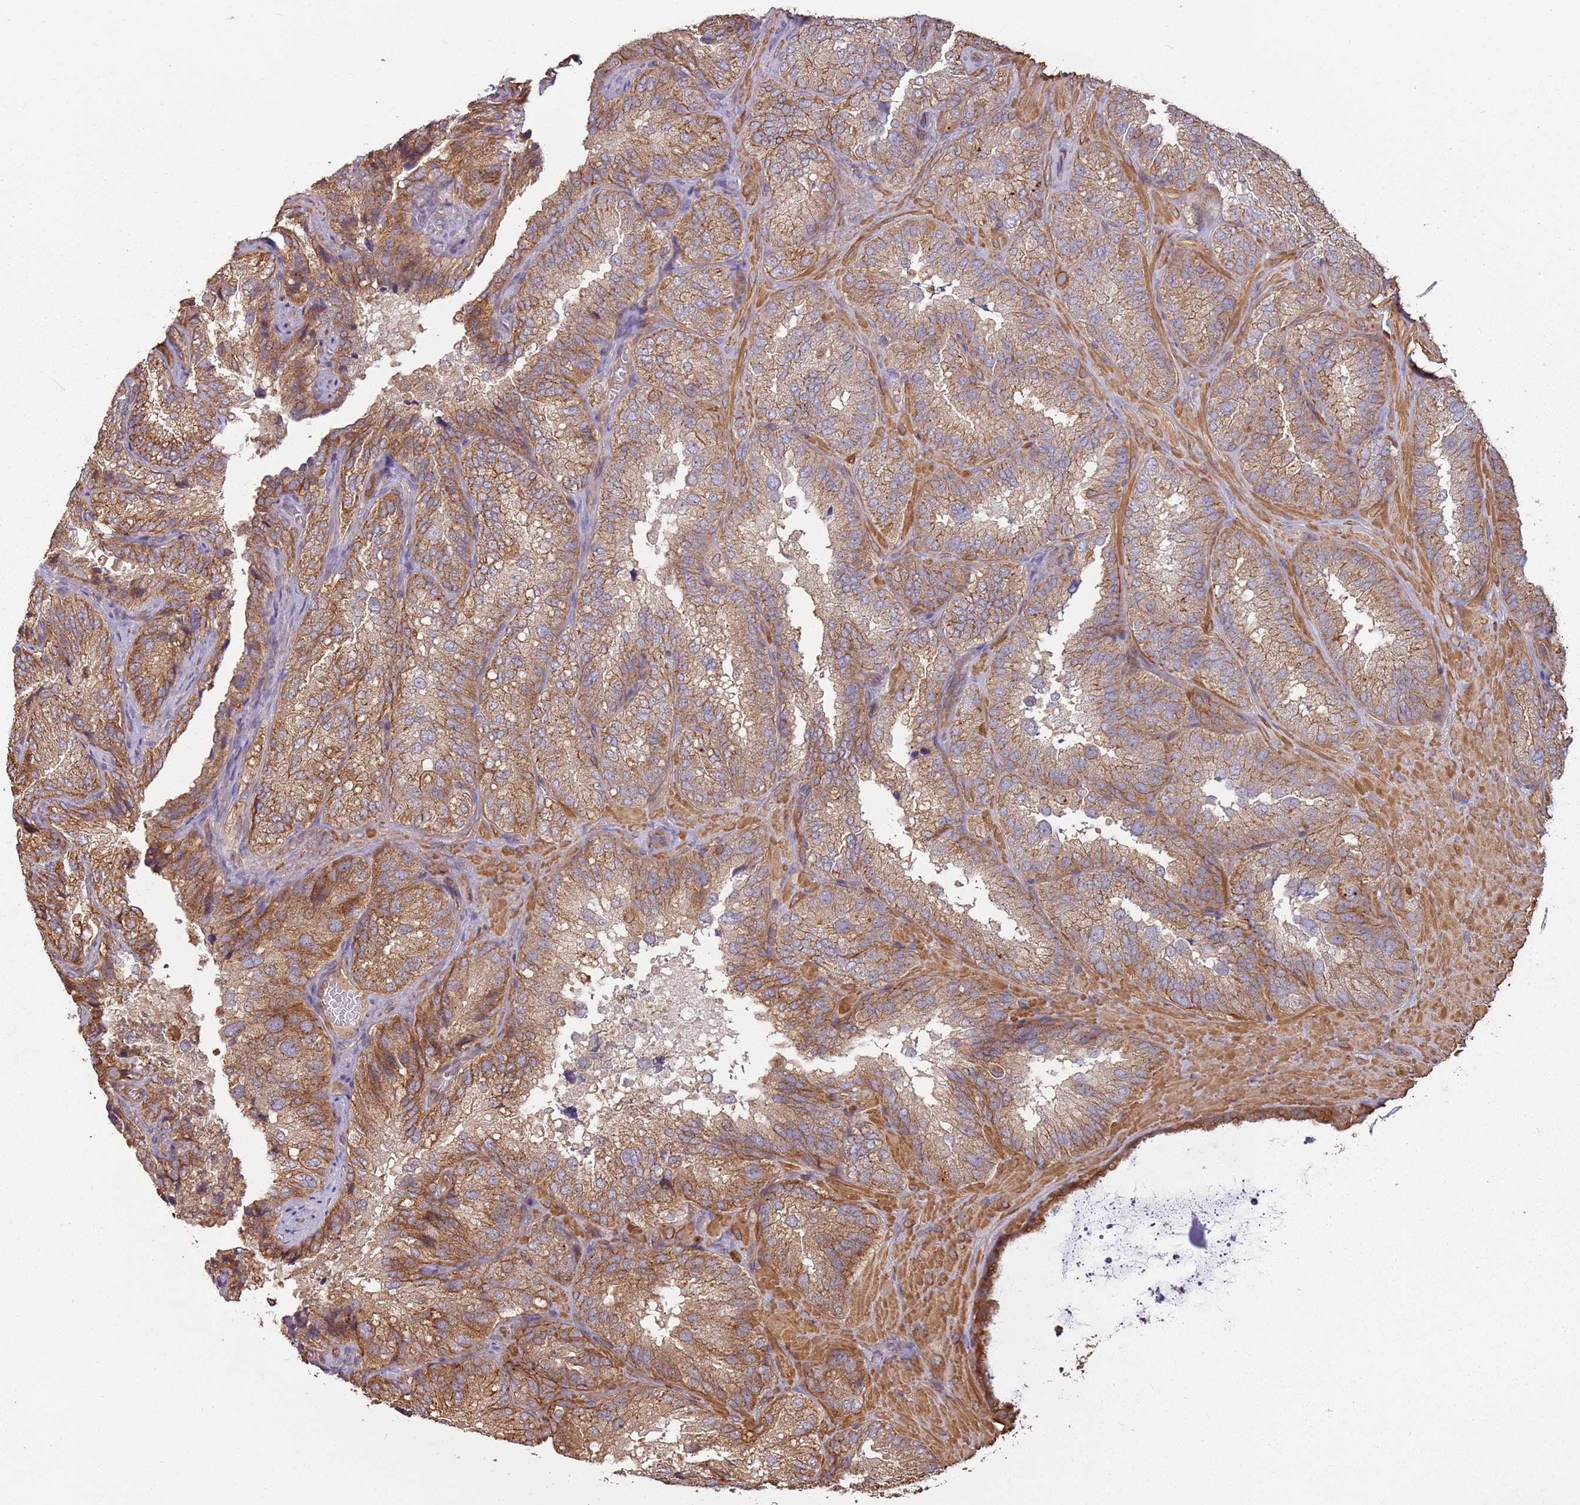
{"staining": {"intensity": "moderate", "quantity": ">75%", "location": "cytoplasmic/membranous"}, "tissue": "seminal vesicle", "cell_type": "Glandular cells", "image_type": "normal", "snomed": [{"axis": "morphology", "description": "Normal tissue, NOS"}, {"axis": "topography", "description": "Seminal veicle"}], "caption": "About >75% of glandular cells in benign human seminal vesicle demonstrate moderate cytoplasmic/membranous protein expression as visualized by brown immunohistochemical staining.", "gene": "ACVR2A", "patient": {"sex": "male", "age": 58}}